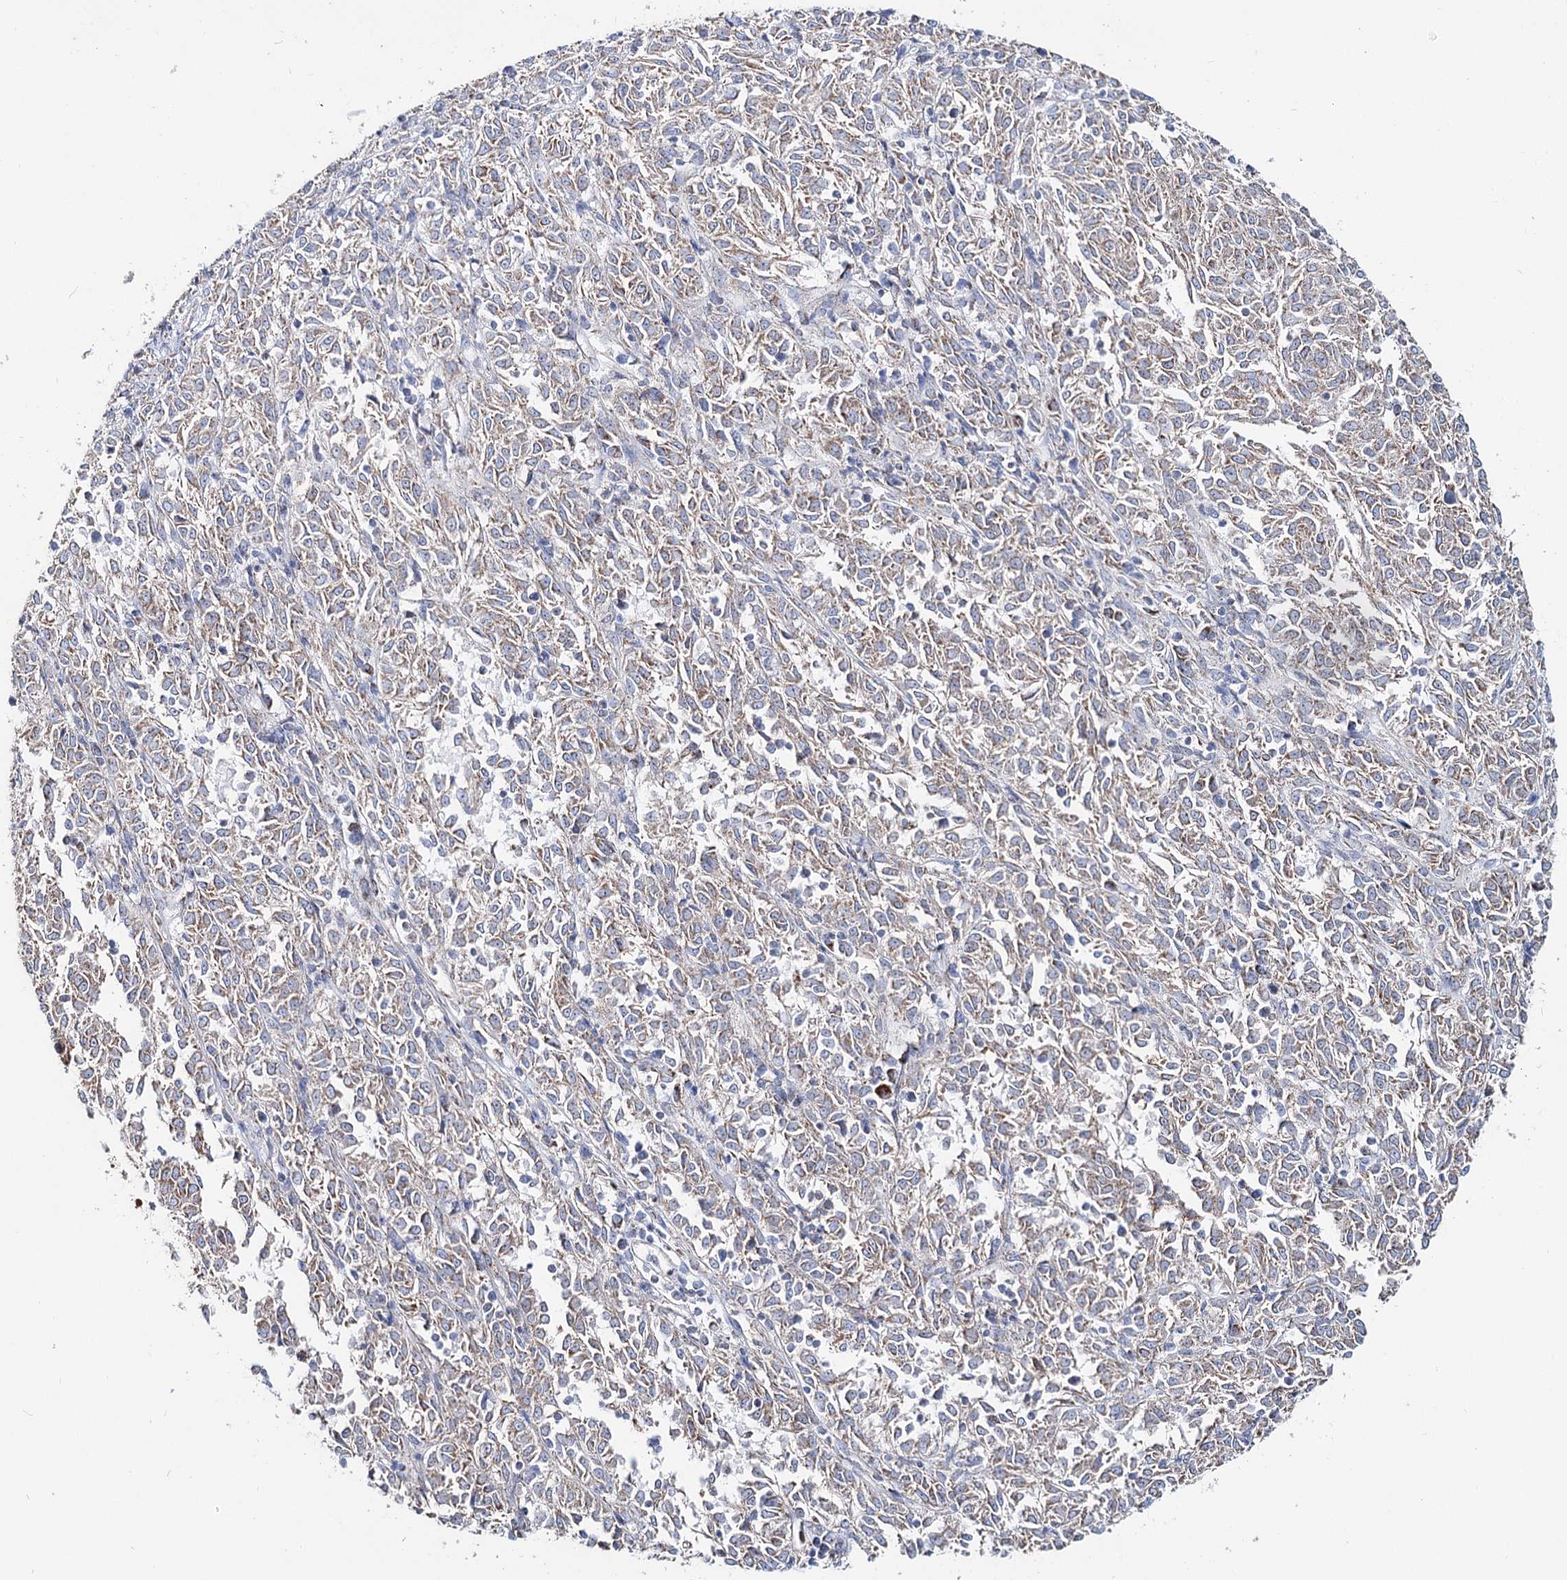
{"staining": {"intensity": "negative", "quantity": "none", "location": "none"}, "tissue": "melanoma", "cell_type": "Tumor cells", "image_type": "cancer", "snomed": [{"axis": "morphology", "description": "Malignant melanoma, NOS"}, {"axis": "topography", "description": "Skin"}], "caption": "Immunohistochemical staining of human melanoma exhibits no significant staining in tumor cells.", "gene": "MCCC2", "patient": {"sex": "female", "age": 72}}